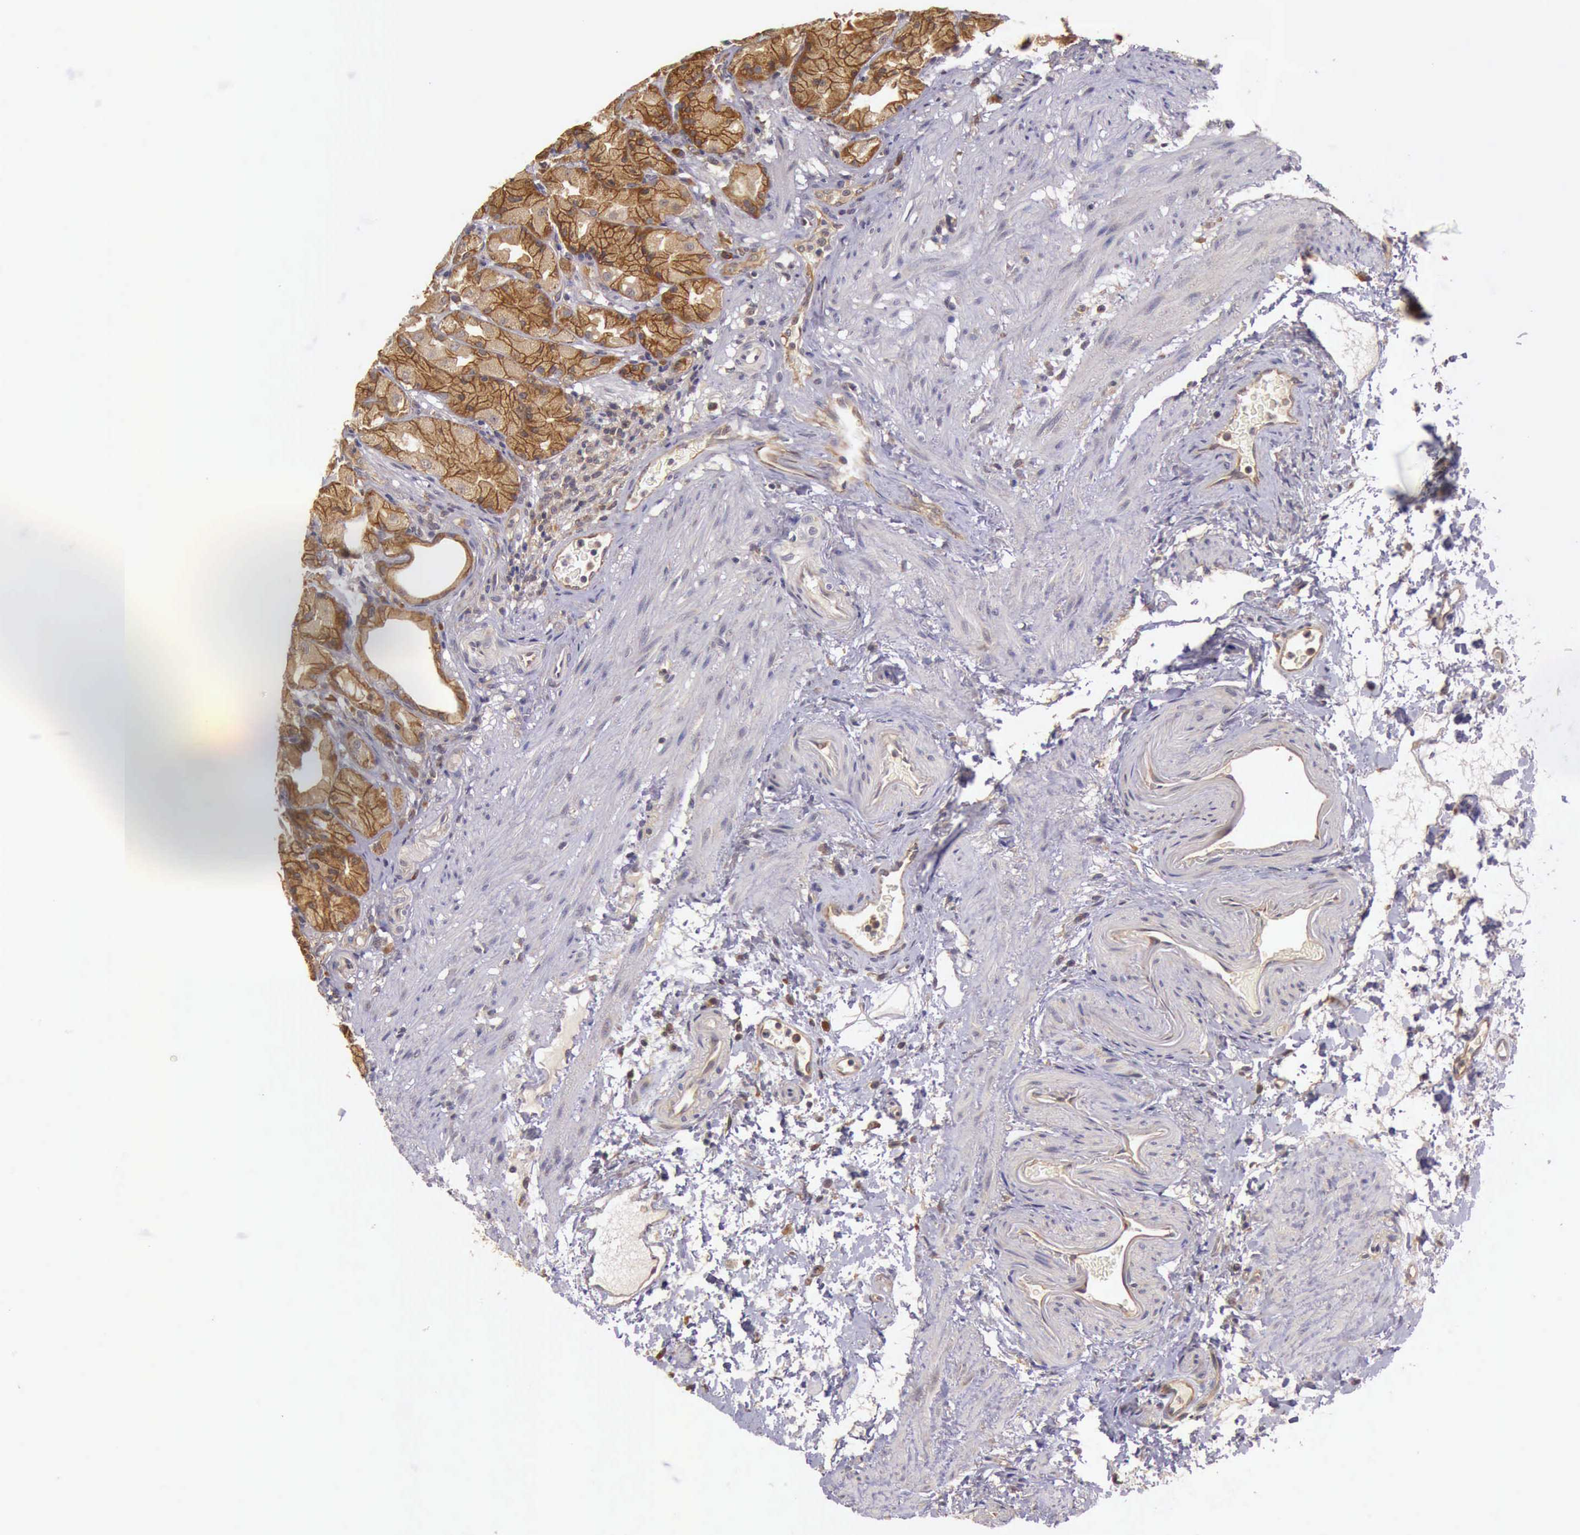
{"staining": {"intensity": "strong", "quantity": ">75%", "location": "cytoplasmic/membranous"}, "tissue": "stomach", "cell_type": "Glandular cells", "image_type": "normal", "snomed": [{"axis": "morphology", "description": "Normal tissue, NOS"}, {"axis": "topography", "description": "Stomach, upper"}], "caption": "Stomach stained with immunohistochemistry (IHC) shows strong cytoplasmic/membranous positivity in about >75% of glandular cells.", "gene": "EIF5", "patient": {"sex": "female", "age": 75}}